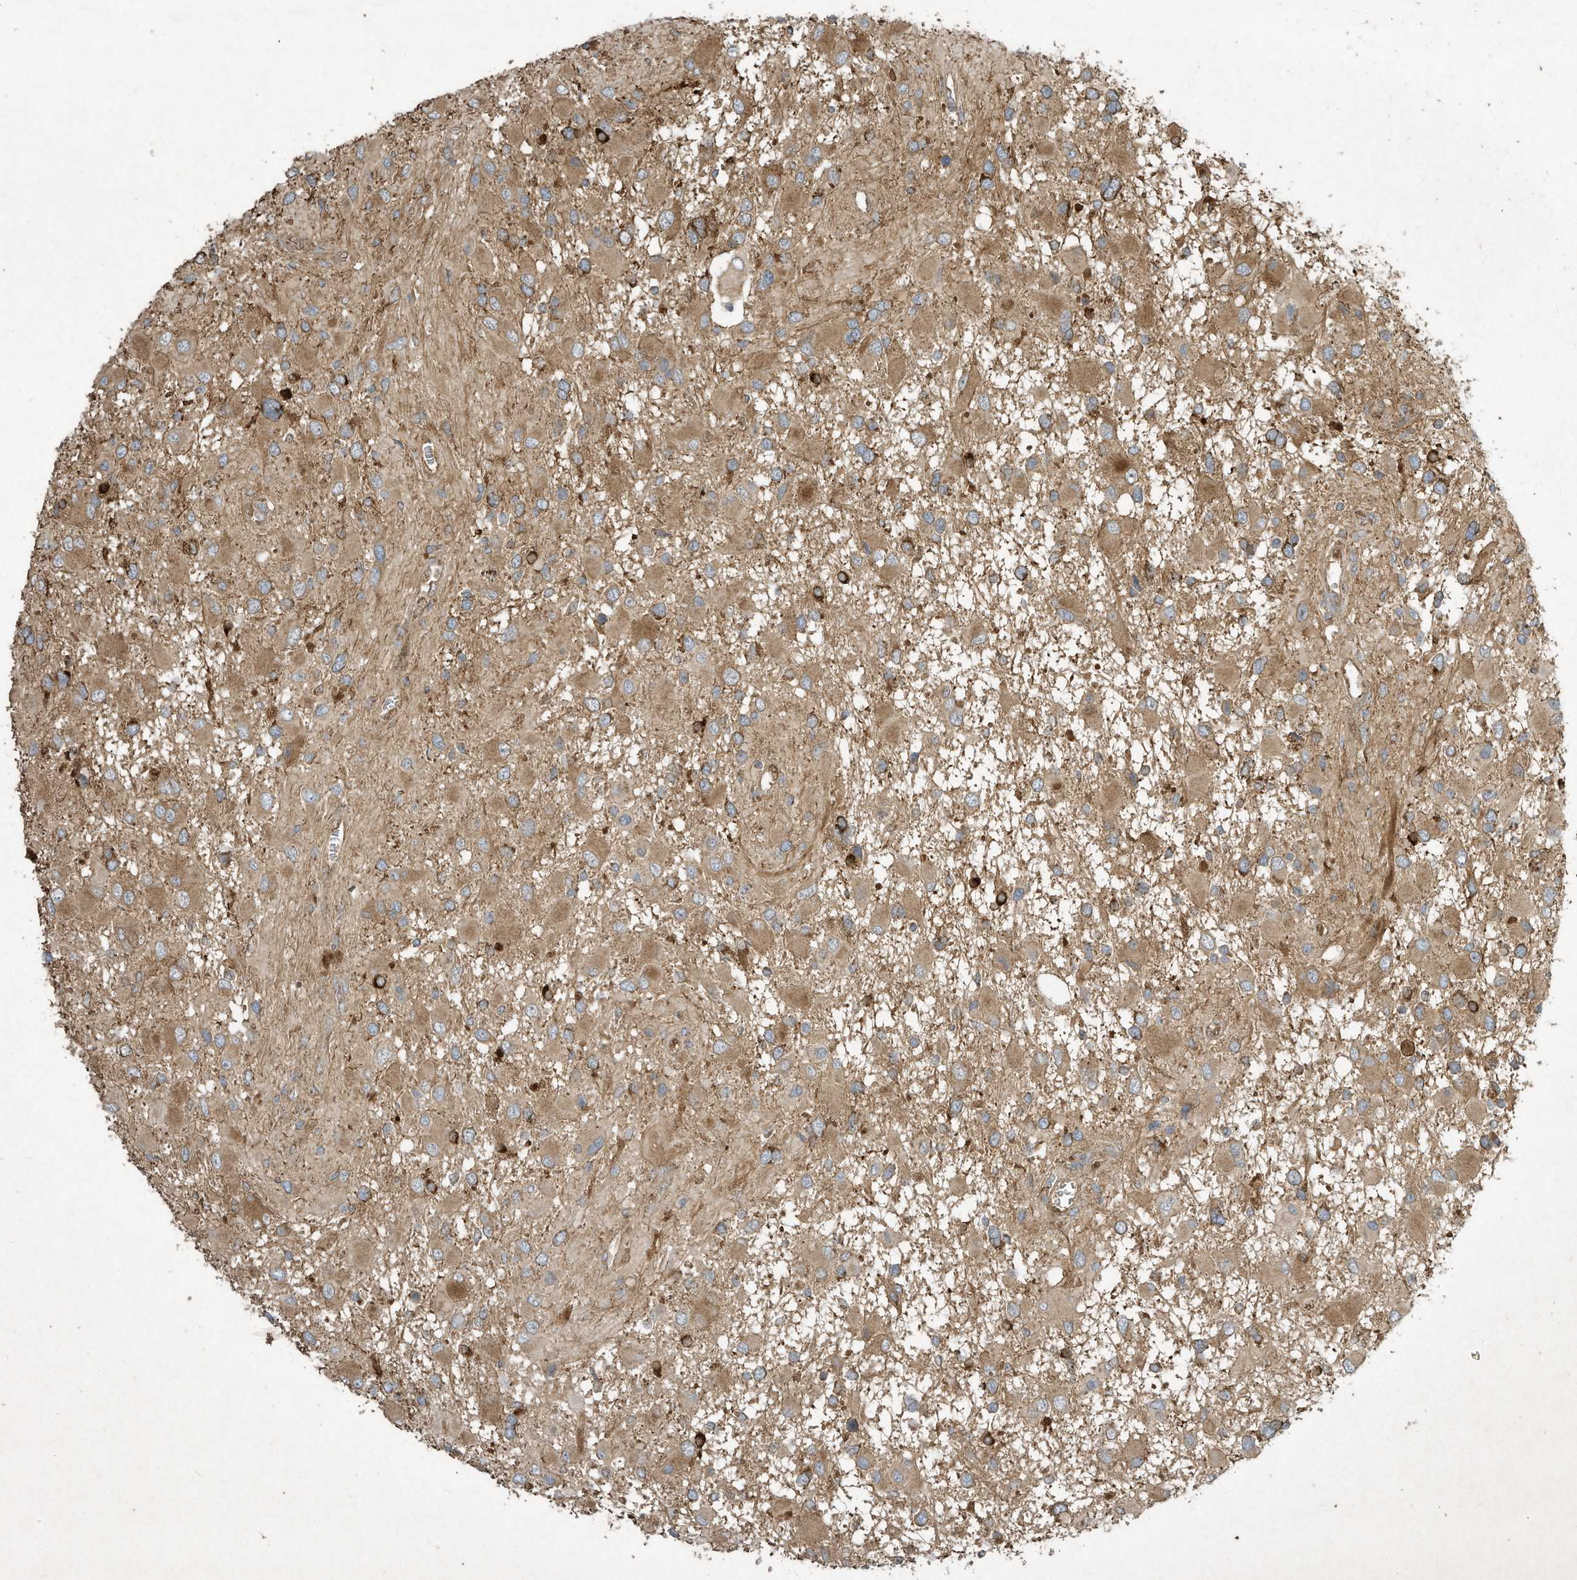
{"staining": {"intensity": "moderate", "quantity": "25%-75%", "location": "cytoplasmic/membranous"}, "tissue": "glioma", "cell_type": "Tumor cells", "image_type": "cancer", "snomed": [{"axis": "morphology", "description": "Glioma, malignant, High grade"}, {"axis": "topography", "description": "Brain"}], "caption": "Immunohistochemistry (DAB (3,3'-diaminobenzidine)) staining of glioma exhibits moderate cytoplasmic/membranous protein expression in approximately 25%-75% of tumor cells.", "gene": "SYNJ2", "patient": {"sex": "male", "age": 53}}